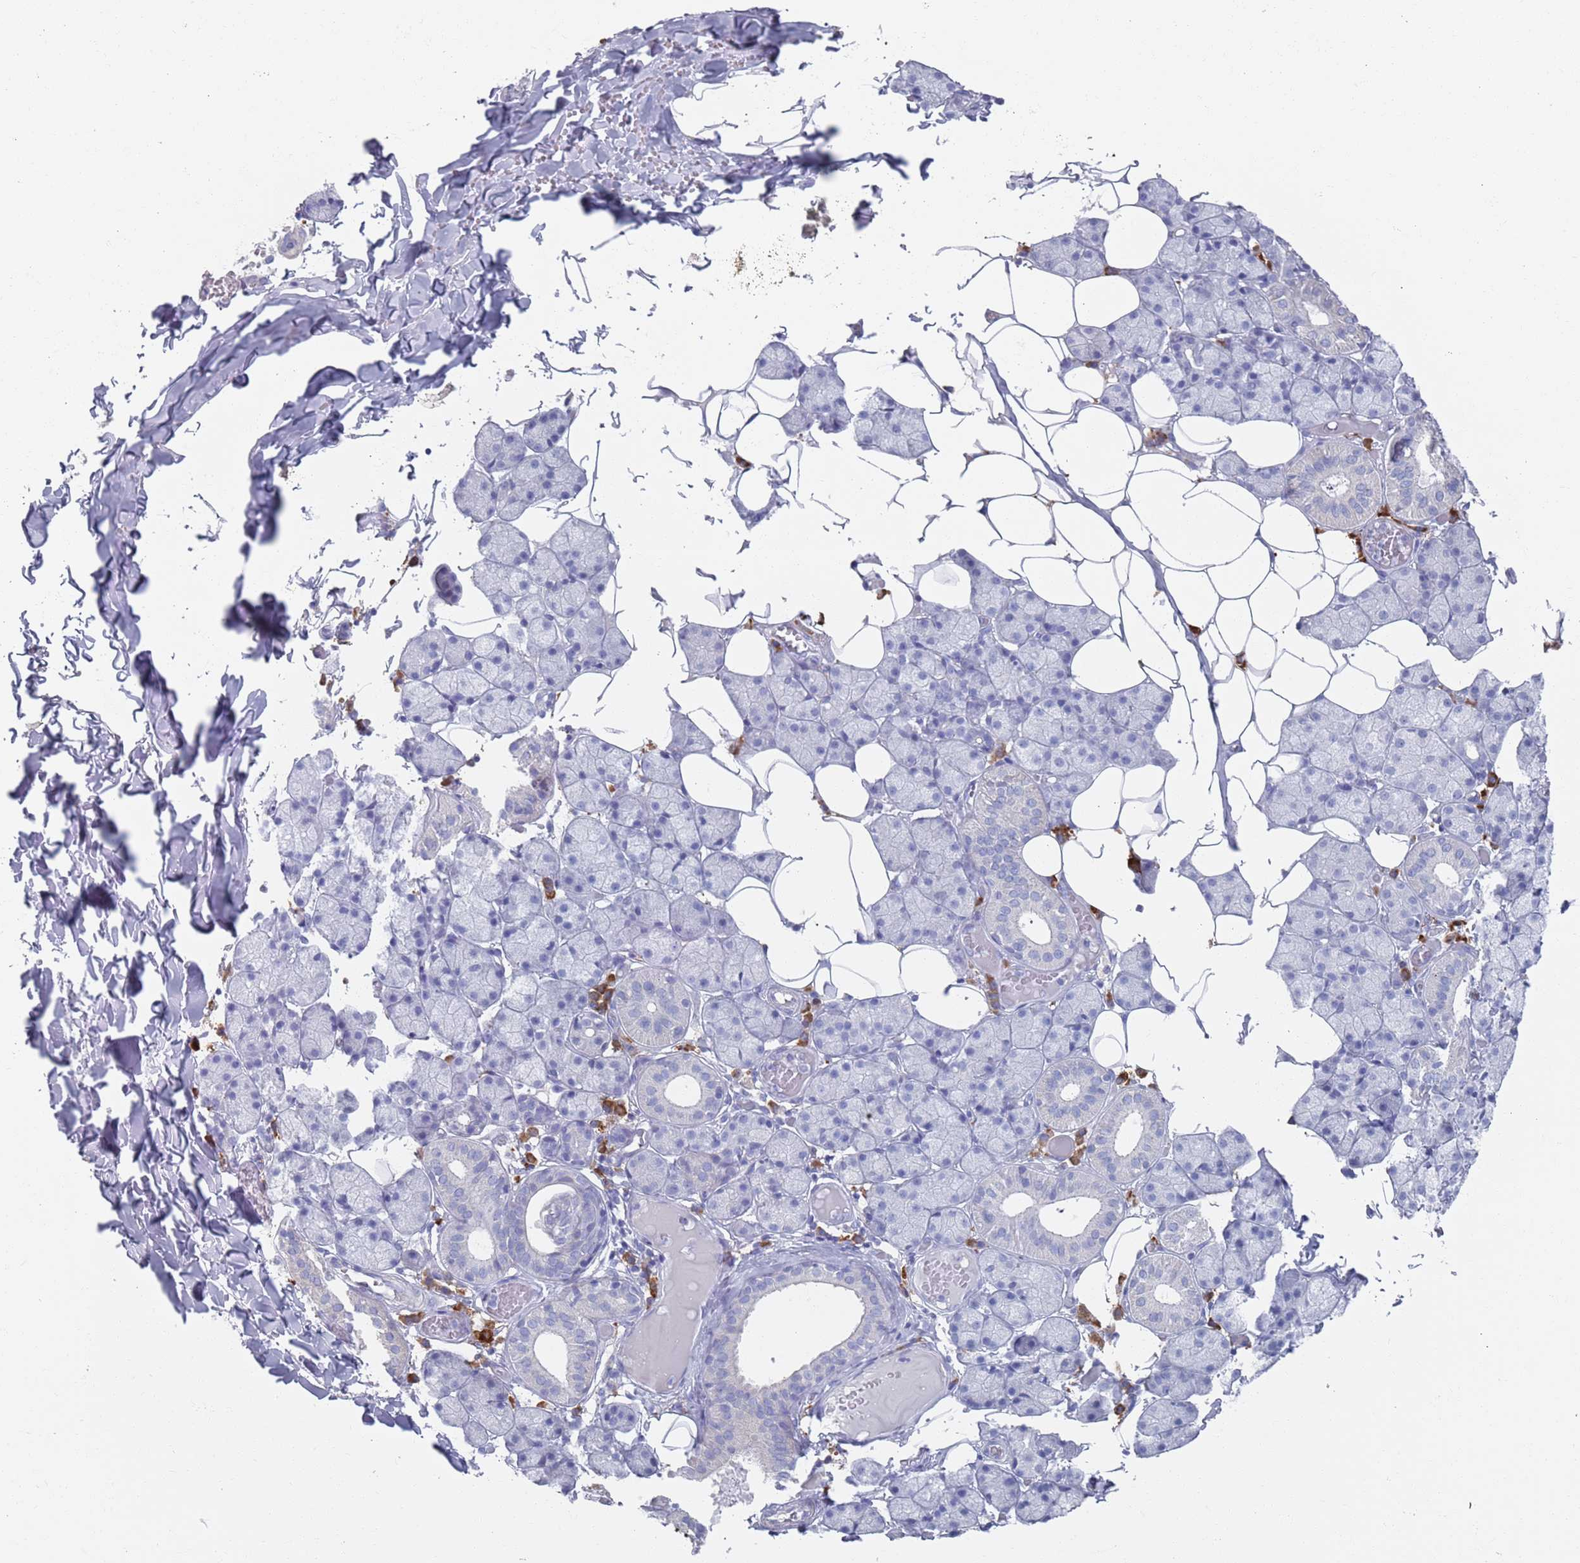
{"staining": {"intensity": "negative", "quantity": "none", "location": "none"}, "tissue": "salivary gland", "cell_type": "Glandular cells", "image_type": "normal", "snomed": [{"axis": "morphology", "description": "Normal tissue, NOS"}, {"axis": "topography", "description": "Salivary gland"}], "caption": "Immunohistochemistry (IHC) image of benign salivary gland: salivary gland stained with DAB (3,3'-diaminobenzidine) displays no significant protein staining in glandular cells. (DAB (3,3'-diaminobenzidine) IHC visualized using brightfield microscopy, high magnification).", "gene": "MAT1A", "patient": {"sex": "female", "age": 33}}